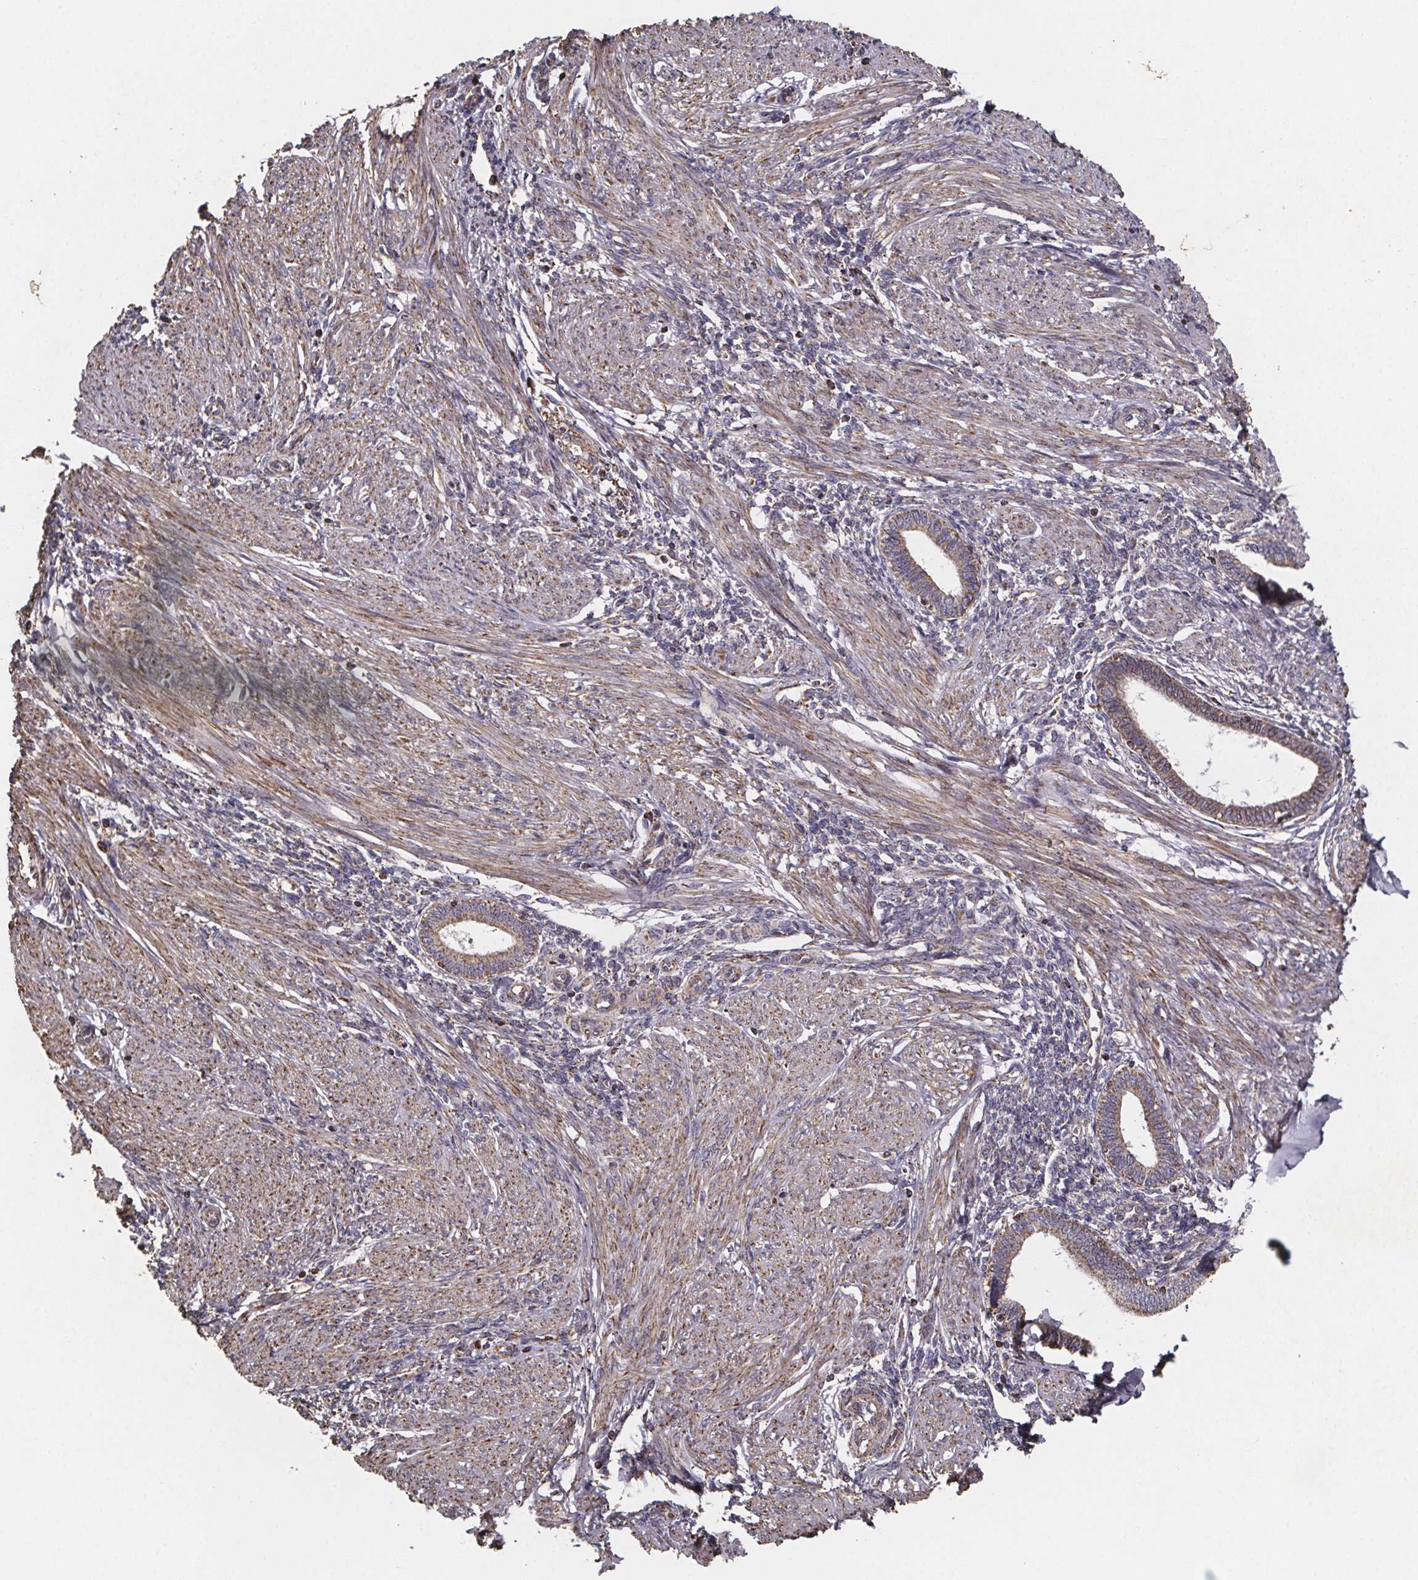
{"staining": {"intensity": "negative", "quantity": "none", "location": "none"}, "tissue": "endometrium", "cell_type": "Cells in endometrial stroma", "image_type": "normal", "snomed": [{"axis": "morphology", "description": "Normal tissue, NOS"}, {"axis": "topography", "description": "Endometrium"}], "caption": "Protein analysis of benign endometrium displays no significant staining in cells in endometrial stroma.", "gene": "SLC35D2", "patient": {"sex": "female", "age": 42}}